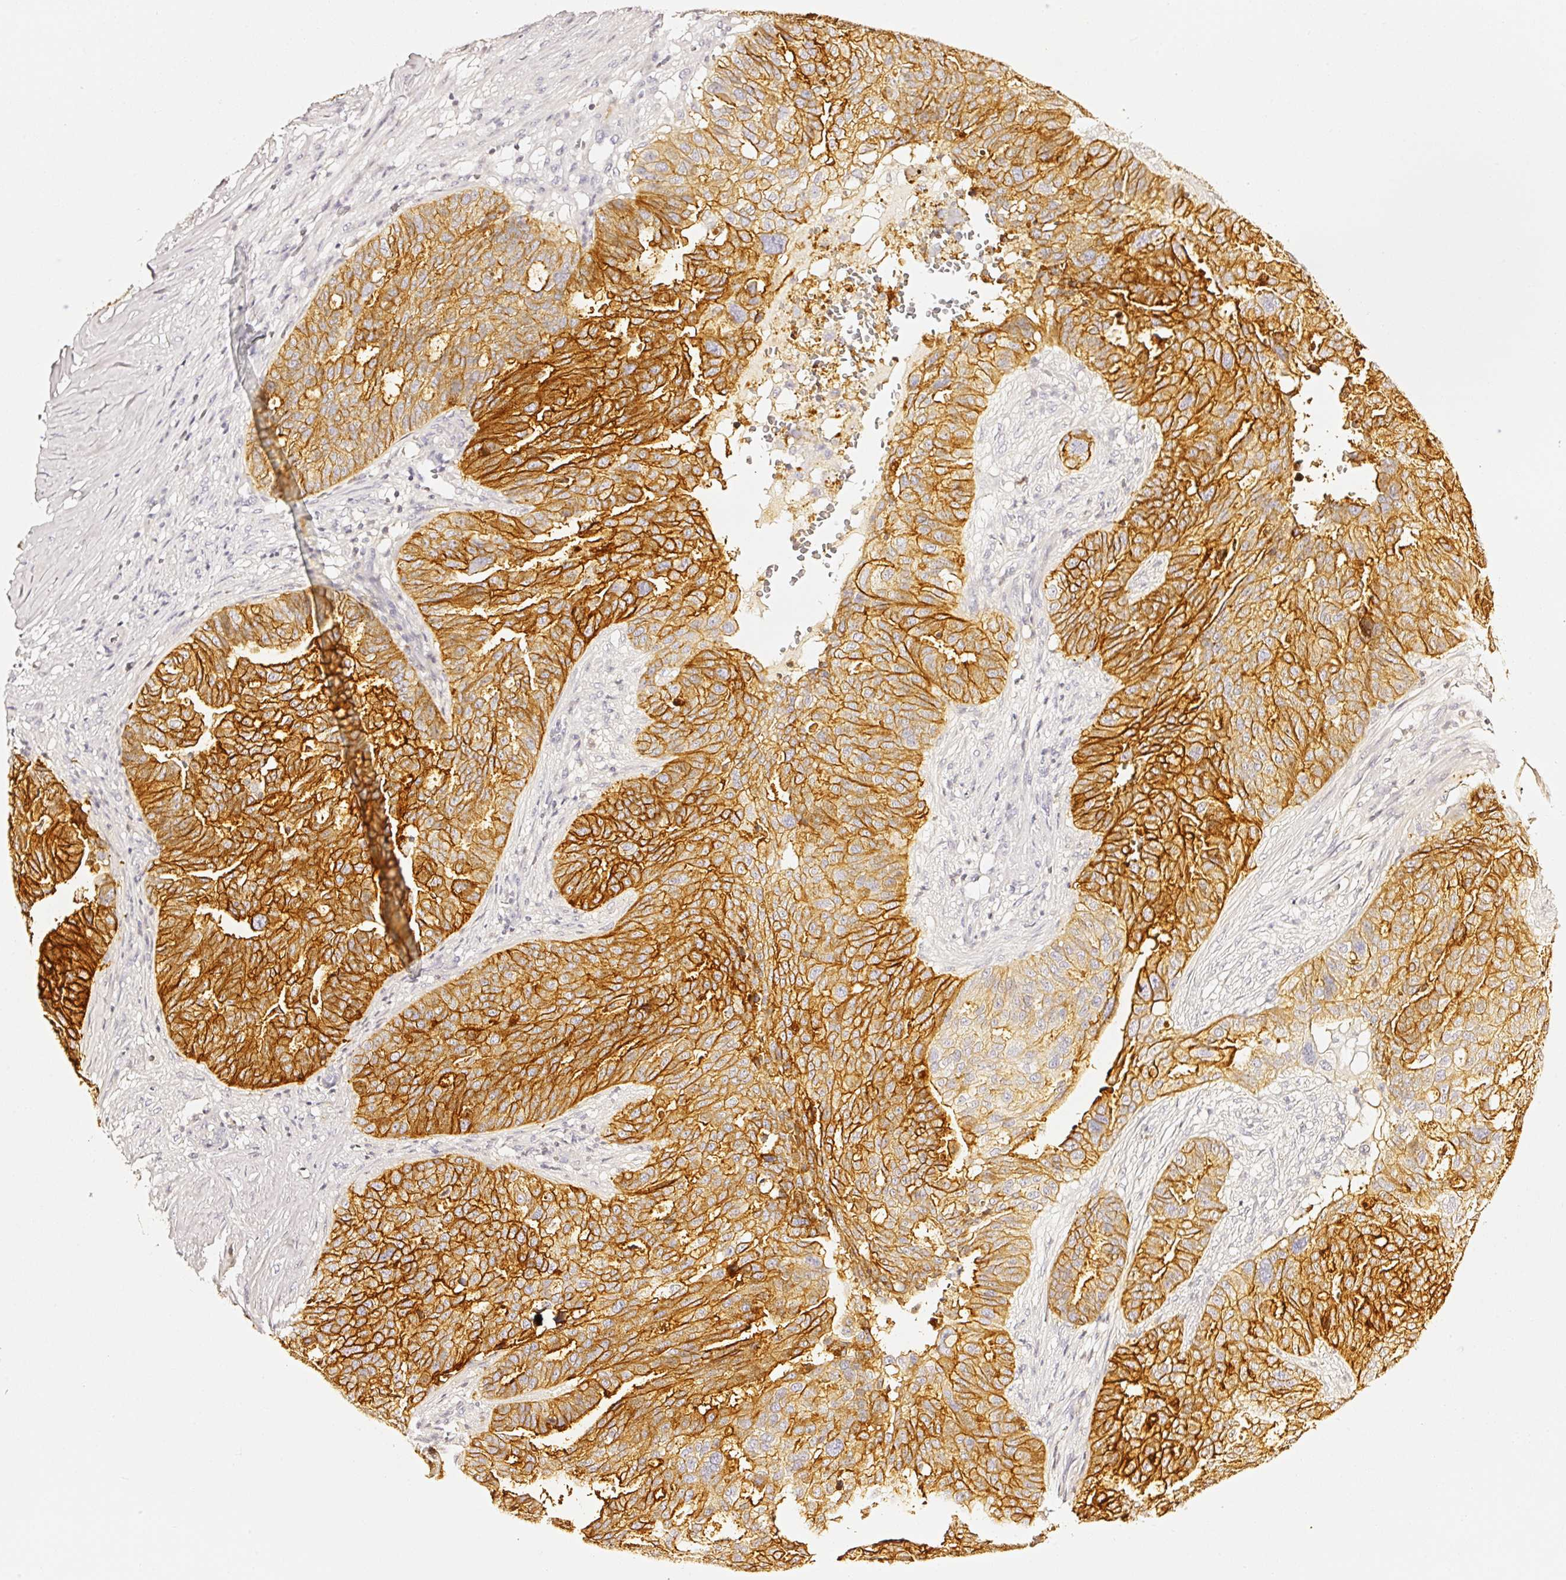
{"staining": {"intensity": "strong", "quantity": ">75%", "location": "cytoplasmic/membranous"}, "tissue": "ovarian cancer", "cell_type": "Tumor cells", "image_type": "cancer", "snomed": [{"axis": "morphology", "description": "Cystadenocarcinoma, serous, NOS"}, {"axis": "topography", "description": "Ovary"}], "caption": "IHC (DAB (3,3'-diaminobenzidine)) staining of ovarian cancer exhibits strong cytoplasmic/membranous protein positivity in approximately >75% of tumor cells.", "gene": "CD47", "patient": {"sex": "female", "age": 59}}